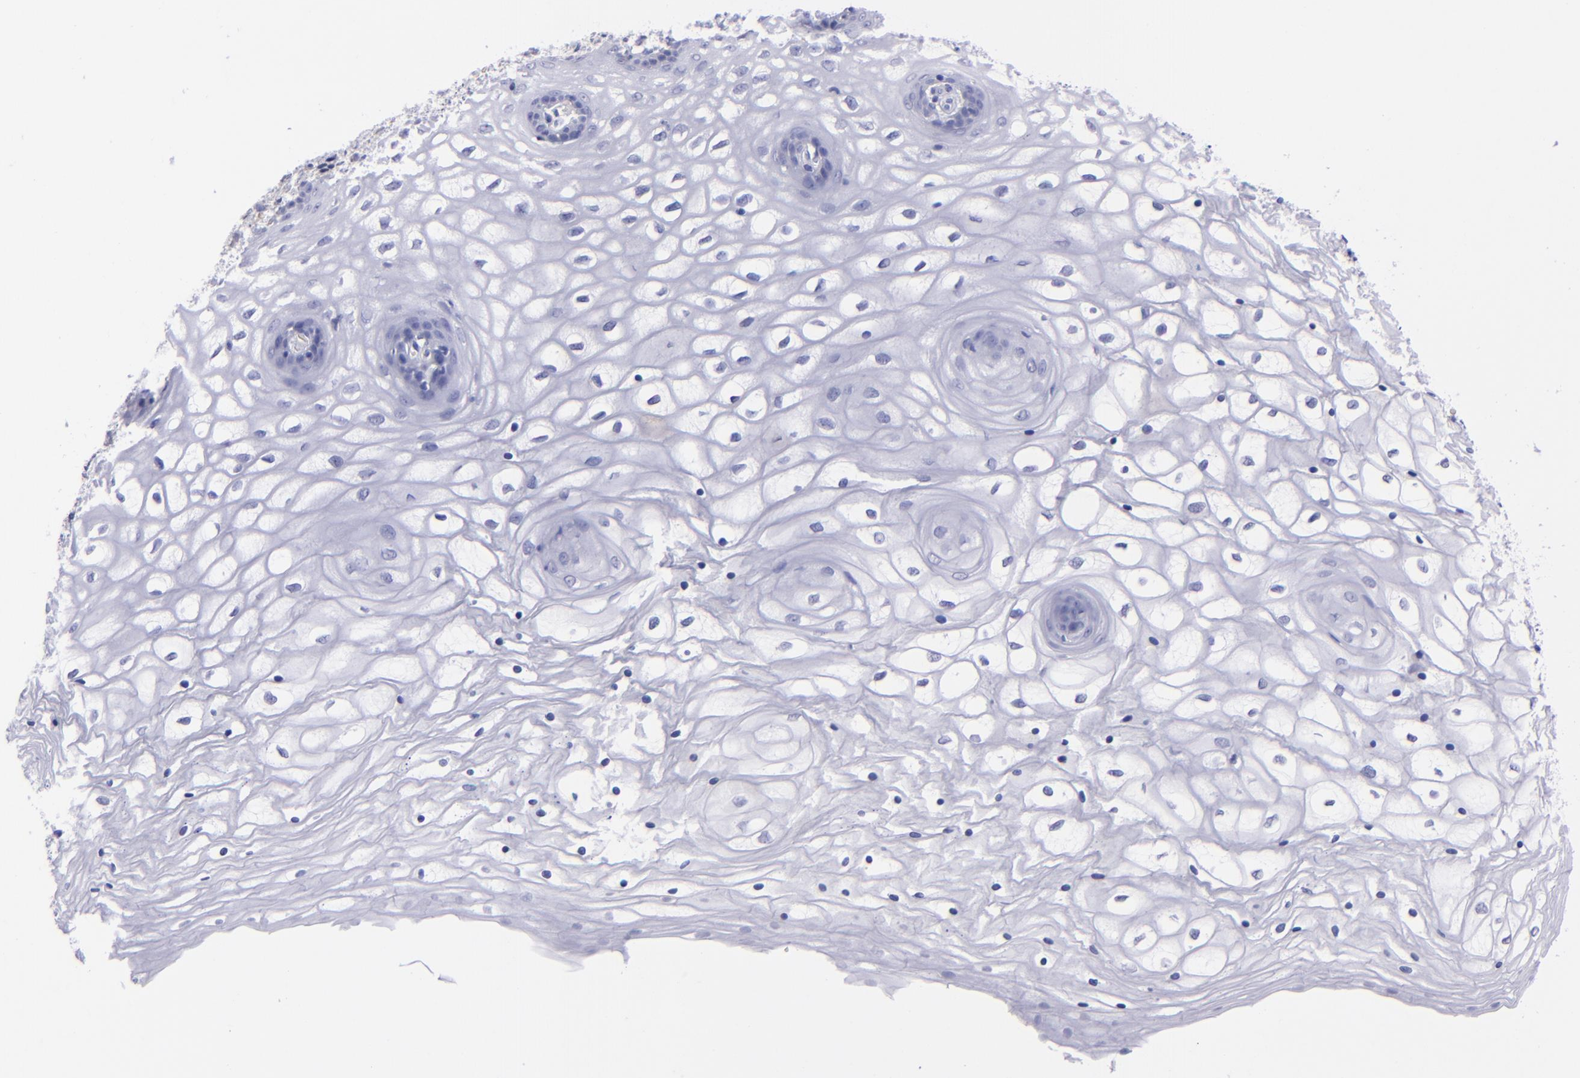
{"staining": {"intensity": "negative", "quantity": "none", "location": "none"}, "tissue": "vagina", "cell_type": "Squamous epithelial cells", "image_type": "normal", "snomed": [{"axis": "morphology", "description": "Normal tissue, NOS"}, {"axis": "topography", "description": "Vagina"}], "caption": "The IHC photomicrograph has no significant positivity in squamous epithelial cells of vagina. (DAB (3,3'-diaminobenzidine) immunohistochemistry with hematoxylin counter stain).", "gene": "CD37", "patient": {"sex": "female", "age": 34}}